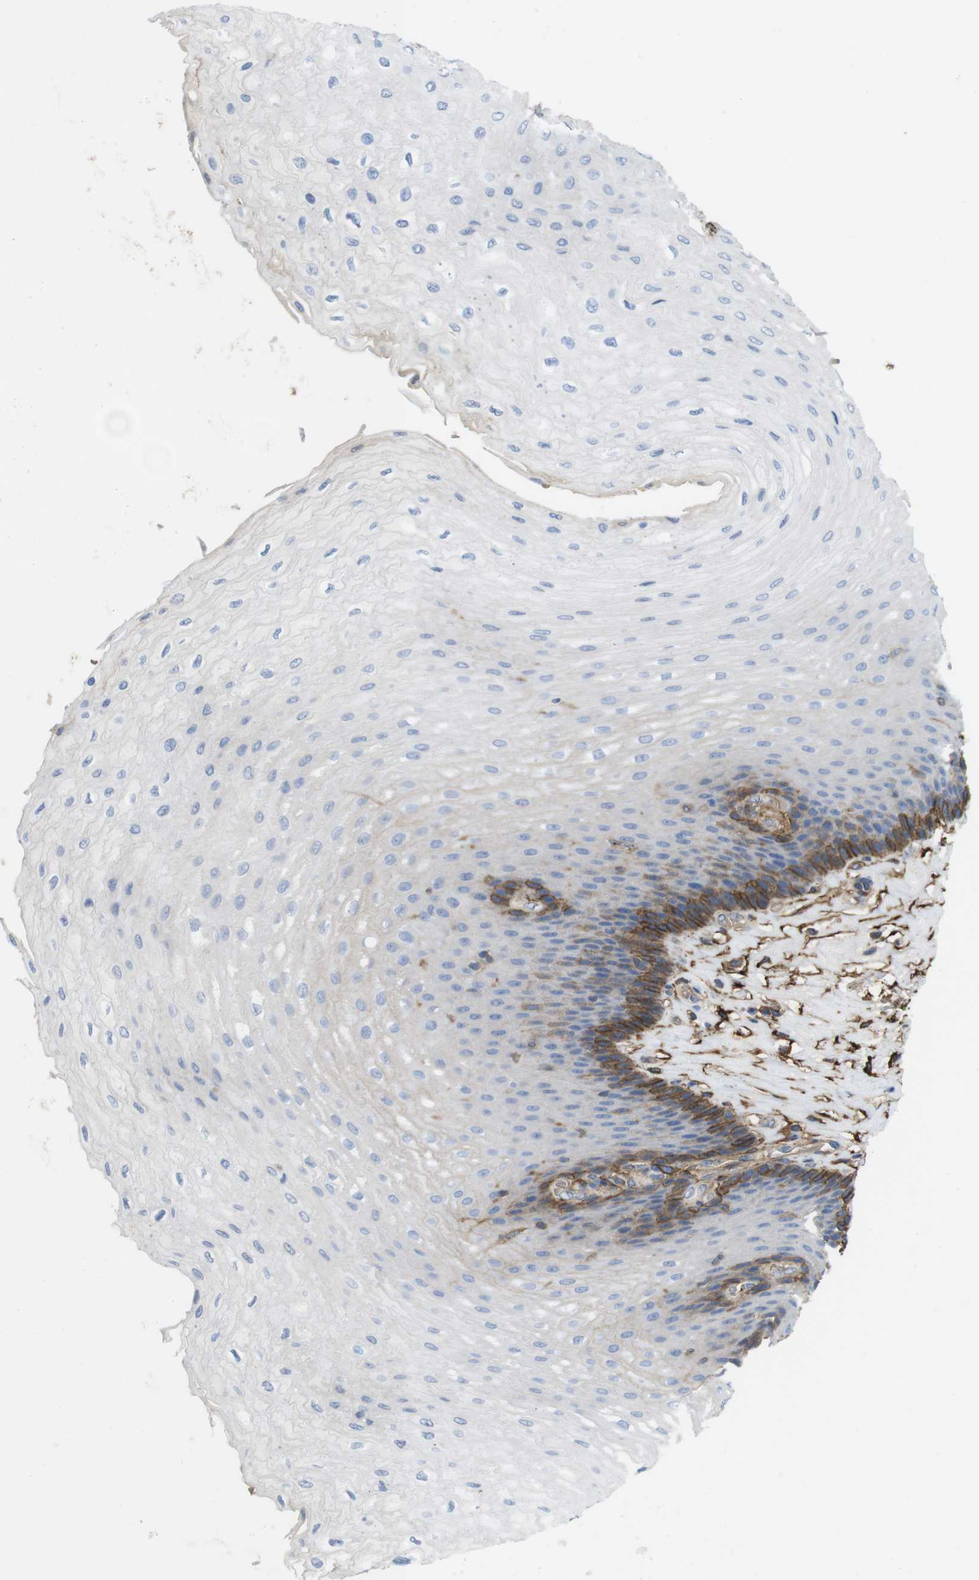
{"staining": {"intensity": "strong", "quantity": "<25%", "location": "cytoplasmic/membranous"}, "tissue": "esophagus", "cell_type": "Squamous epithelial cells", "image_type": "normal", "snomed": [{"axis": "morphology", "description": "Normal tissue, NOS"}, {"axis": "topography", "description": "Esophagus"}], "caption": "This histopathology image shows immunohistochemistry (IHC) staining of benign esophagus, with medium strong cytoplasmic/membranous expression in approximately <25% of squamous epithelial cells.", "gene": "CYBRD1", "patient": {"sex": "female", "age": 72}}